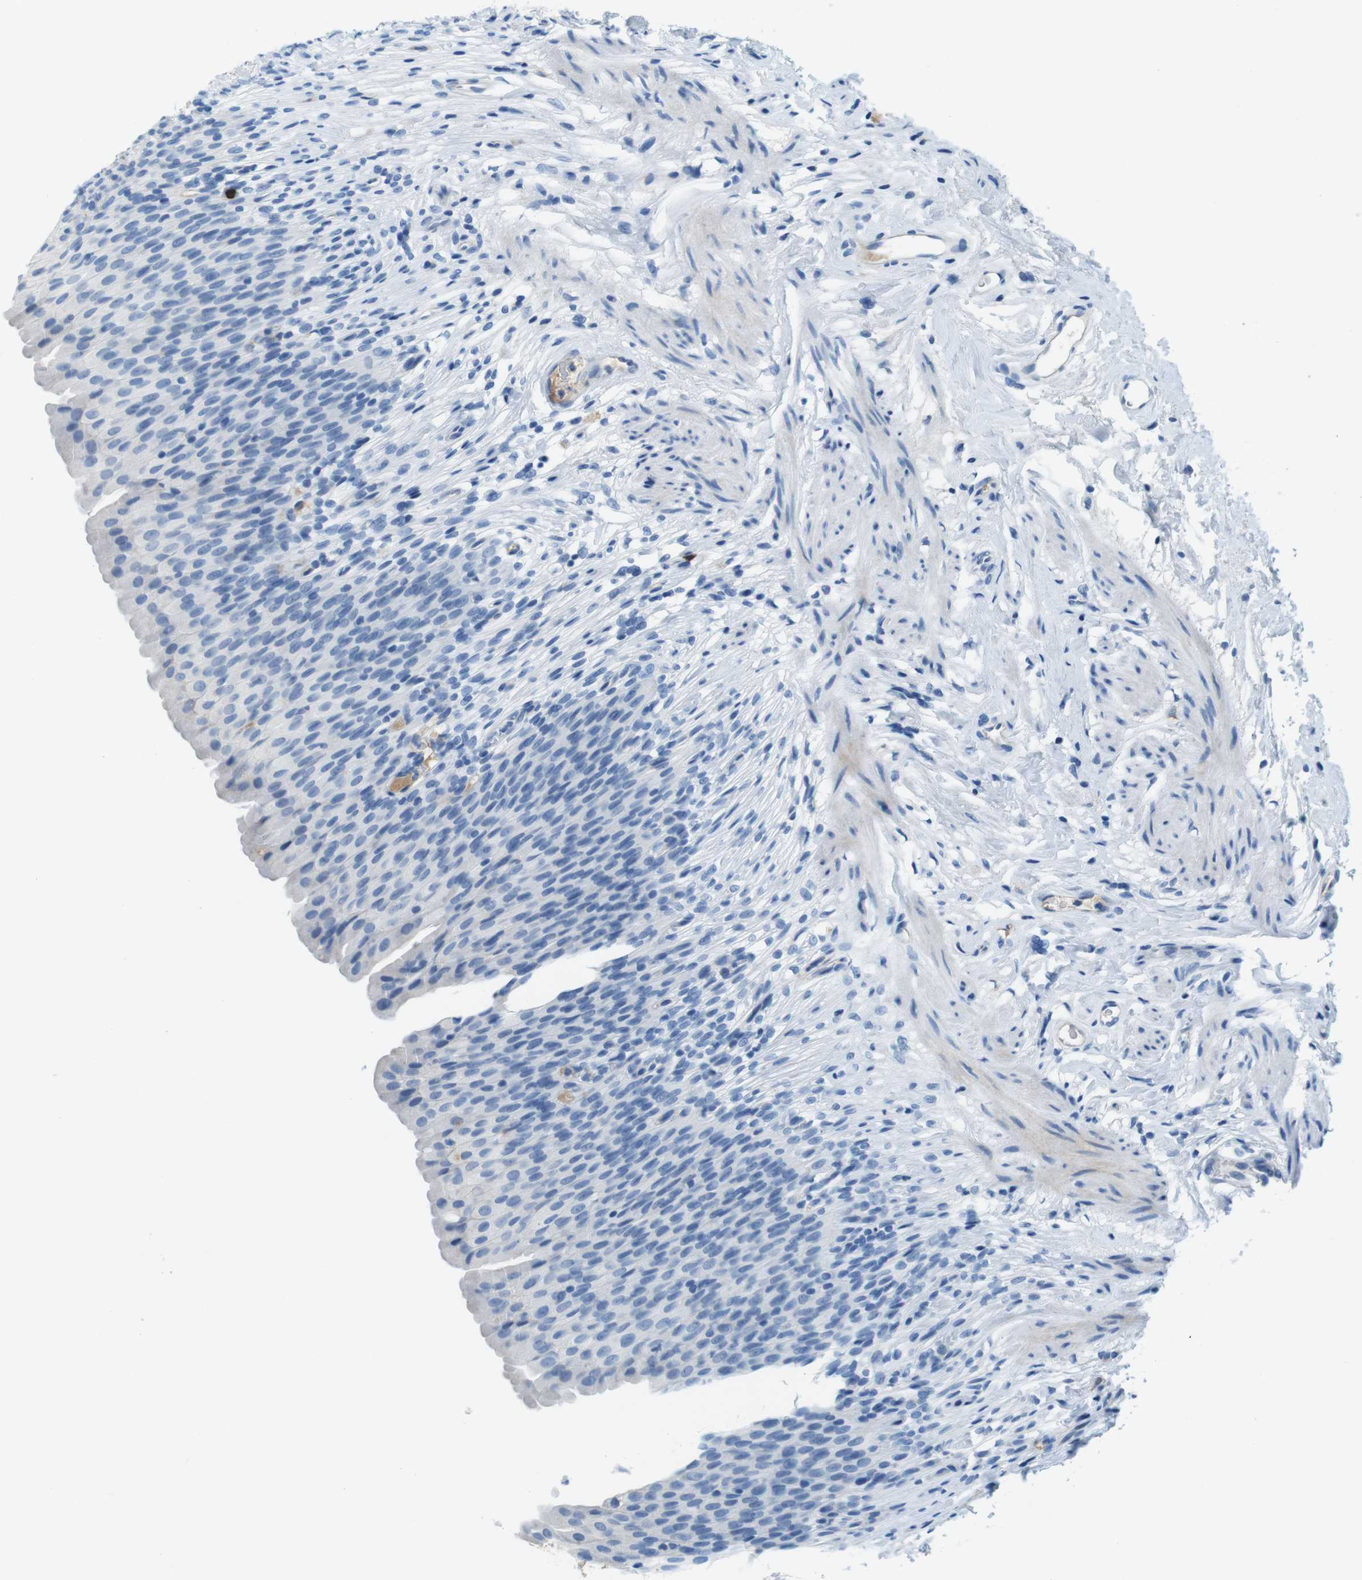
{"staining": {"intensity": "moderate", "quantity": "<25%", "location": "cytoplasmic/membranous"}, "tissue": "urinary bladder", "cell_type": "Urothelial cells", "image_type": "normal", "snomed": [{"axis": "morphology", "description": "Normal tissue, NOS"}, {"axis": "topography", "description": "Urinary bladder"}], "caption": "Moderate cytoplasmic/membranous expression is seen in about <25% of urothelial cells in unremarkable urinary bladder.", "gene": "IGHD", "patient": {"sex": "female", "age": 79}}